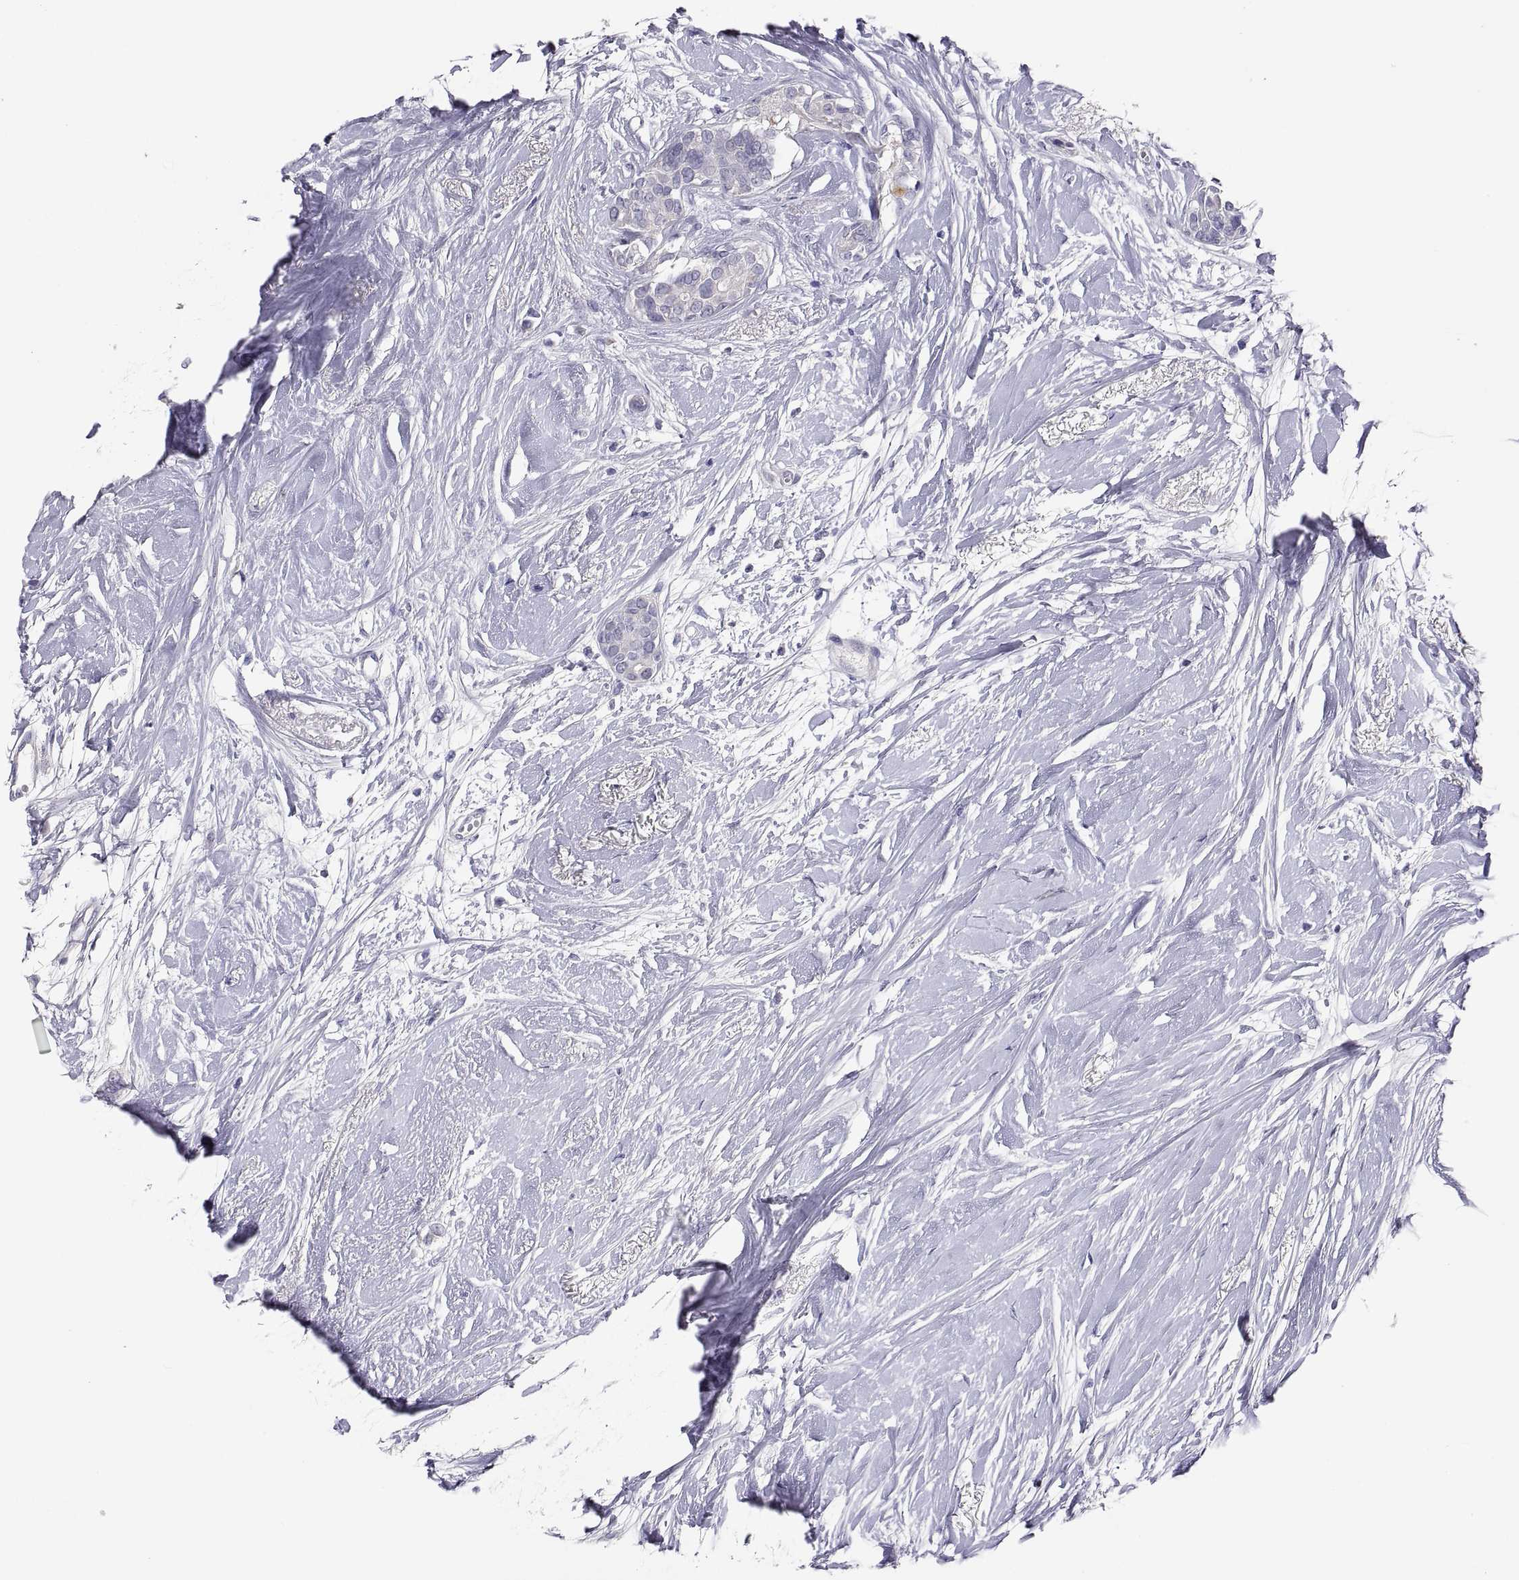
{"staining": {"intensity": "negative", "quantity": "none", "location": "none"}, "tissue": "breast cancer", "cell_type": "Tumor cells", "image_type": "cancer", "snomed": [{"axis": "morphology", "description": "Duct carcinoma"}, {"axis": "topography", "description": "Breast"}], "caption": "Immunohistochemistry histopathology image of neoplastic tissue: human breast cancer (invasive ductal carcinoma) stained with DAB (3,3'-diaminobenzidine) exhibits no significant protein positivity in tumor cells. (IHC, brightfield microscopy, high magnification).", "gene": "STRC", "patient": {"sex": "female", "age": 40}}